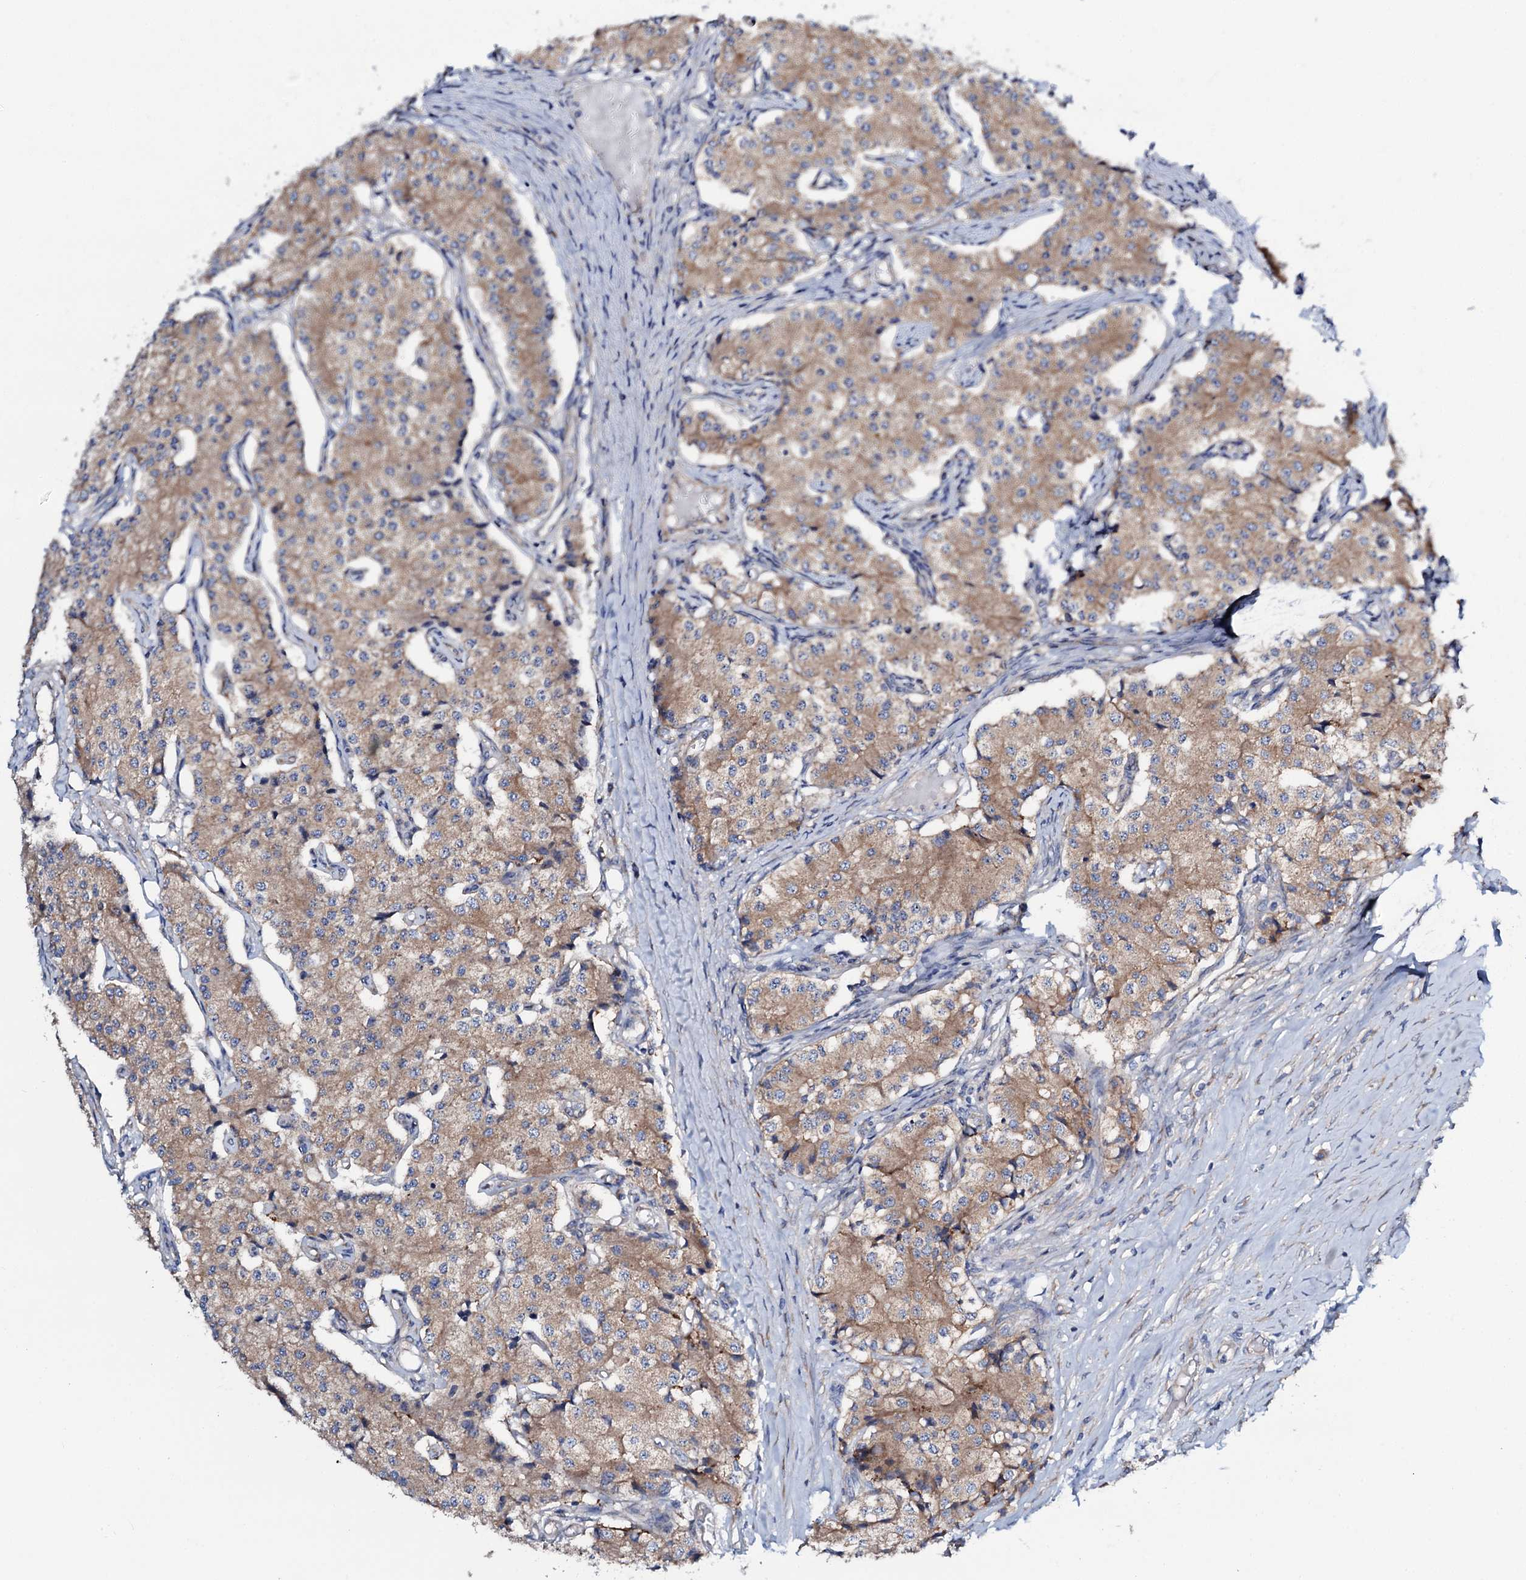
{"staining": {"intensity": "moderate", "quantity": ">75%", "location": "cytoplasmic/membranous"}, "tissue": "carcinoid", "cell_type": "Tumor cells", "image_type": "cancer", "snomed": [{"axis": "morphology", "description": "Carcinoid, malignant, NOS"}, {"axis": "topography", "description": "Colon"}], "caption": "Carcinoid stained with a brown dye shows moderate cytoplasmic/membranous positive positivity in about >75% of tumor cells.", "gene": "STARD13", "patient": {"sex": "female", "age": 52}}